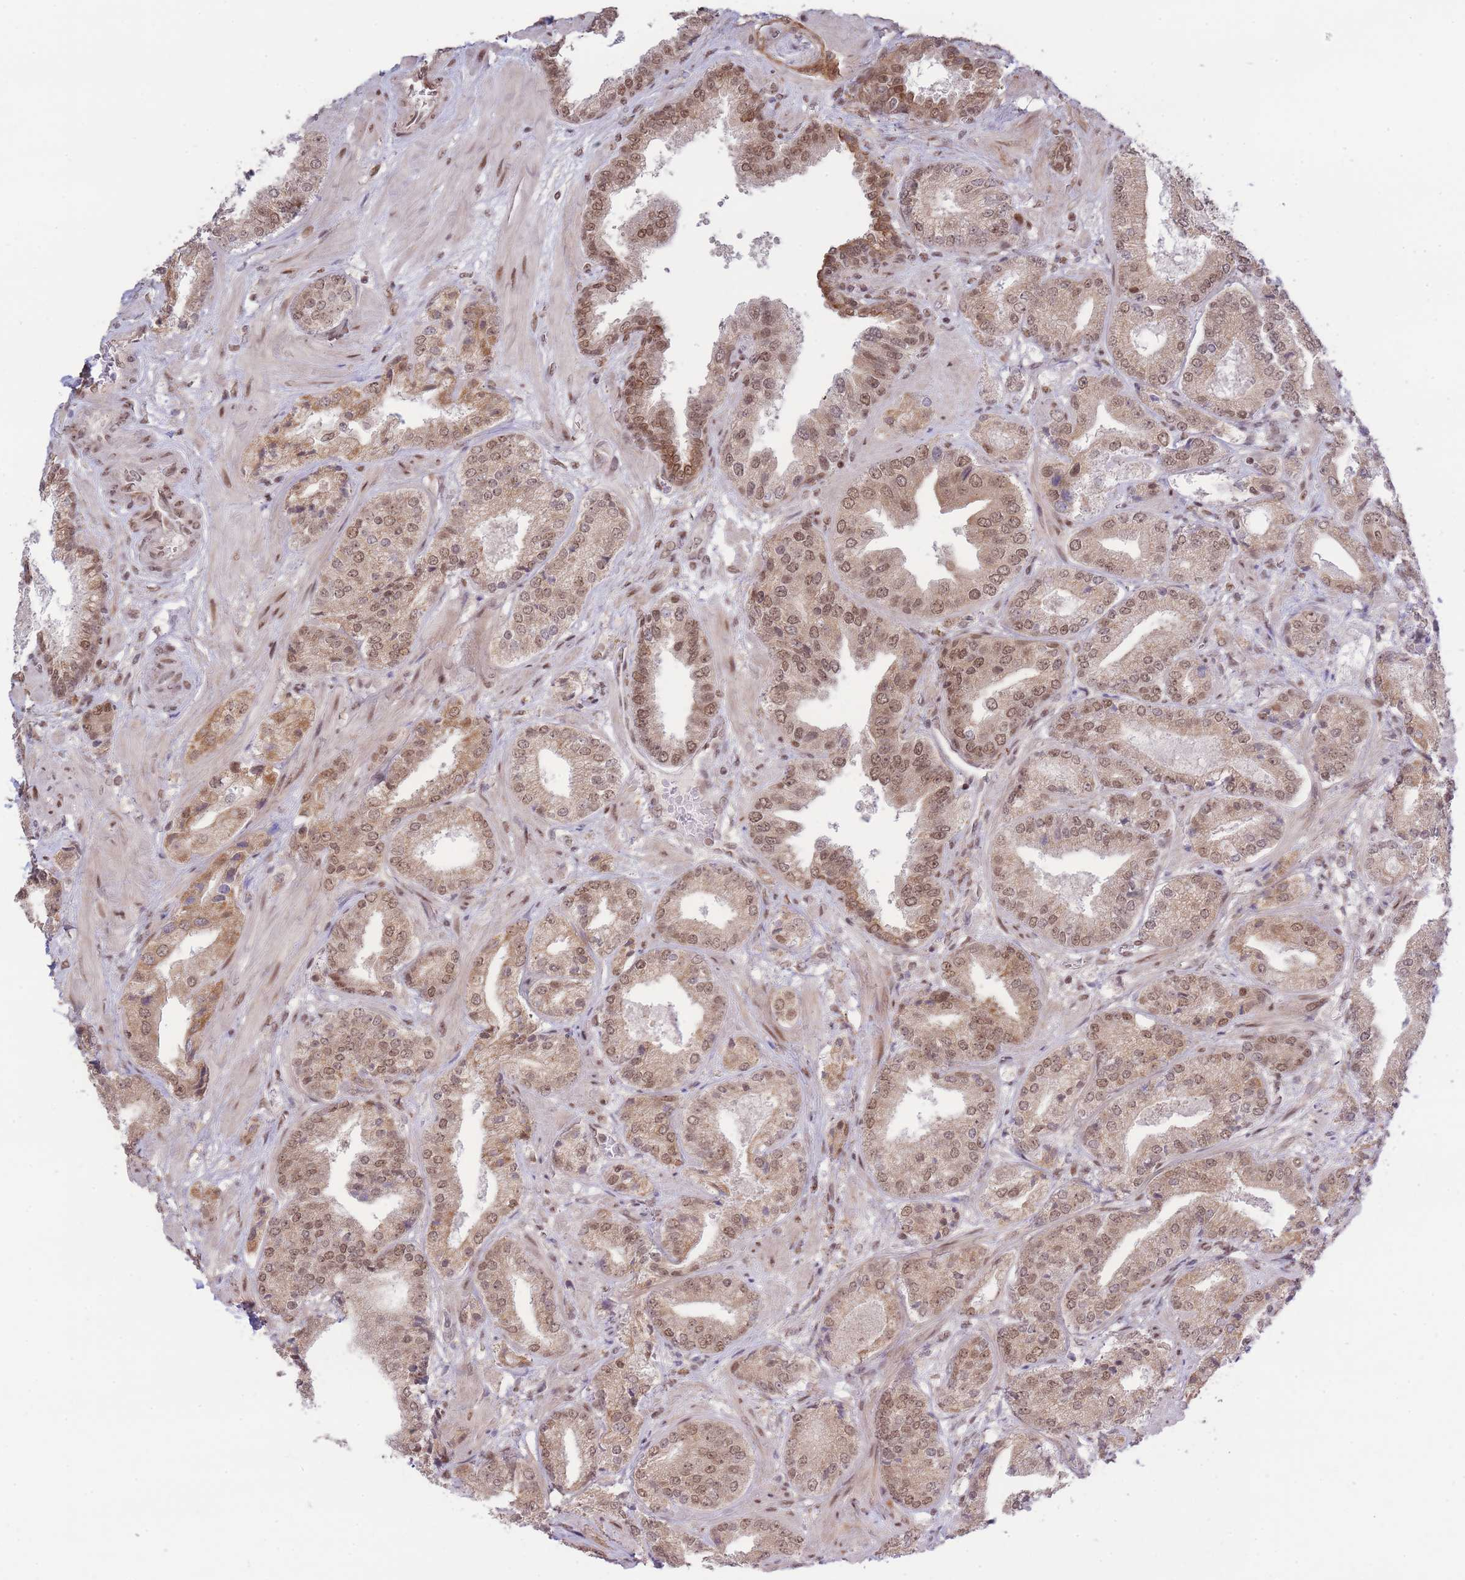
{"staining": {"intensity": "moderate", "quantity": ">75%", "location": "nuclear"}, "tissue": "prostate cancer", "cell_type": "Tumor cells", "image_type": "cancer", "snomed": [{"axis": "morphology", "description": "Adenocarcinoma, High grade"}, {"axis": "topography", "description": "Prostate"}], "caption": "A brown stain labels moderate nuclear expression of a protein in human prostate cancer tumor cells.", "gene": "CARD8", "patient": {"sex": "male", "age": 63}}